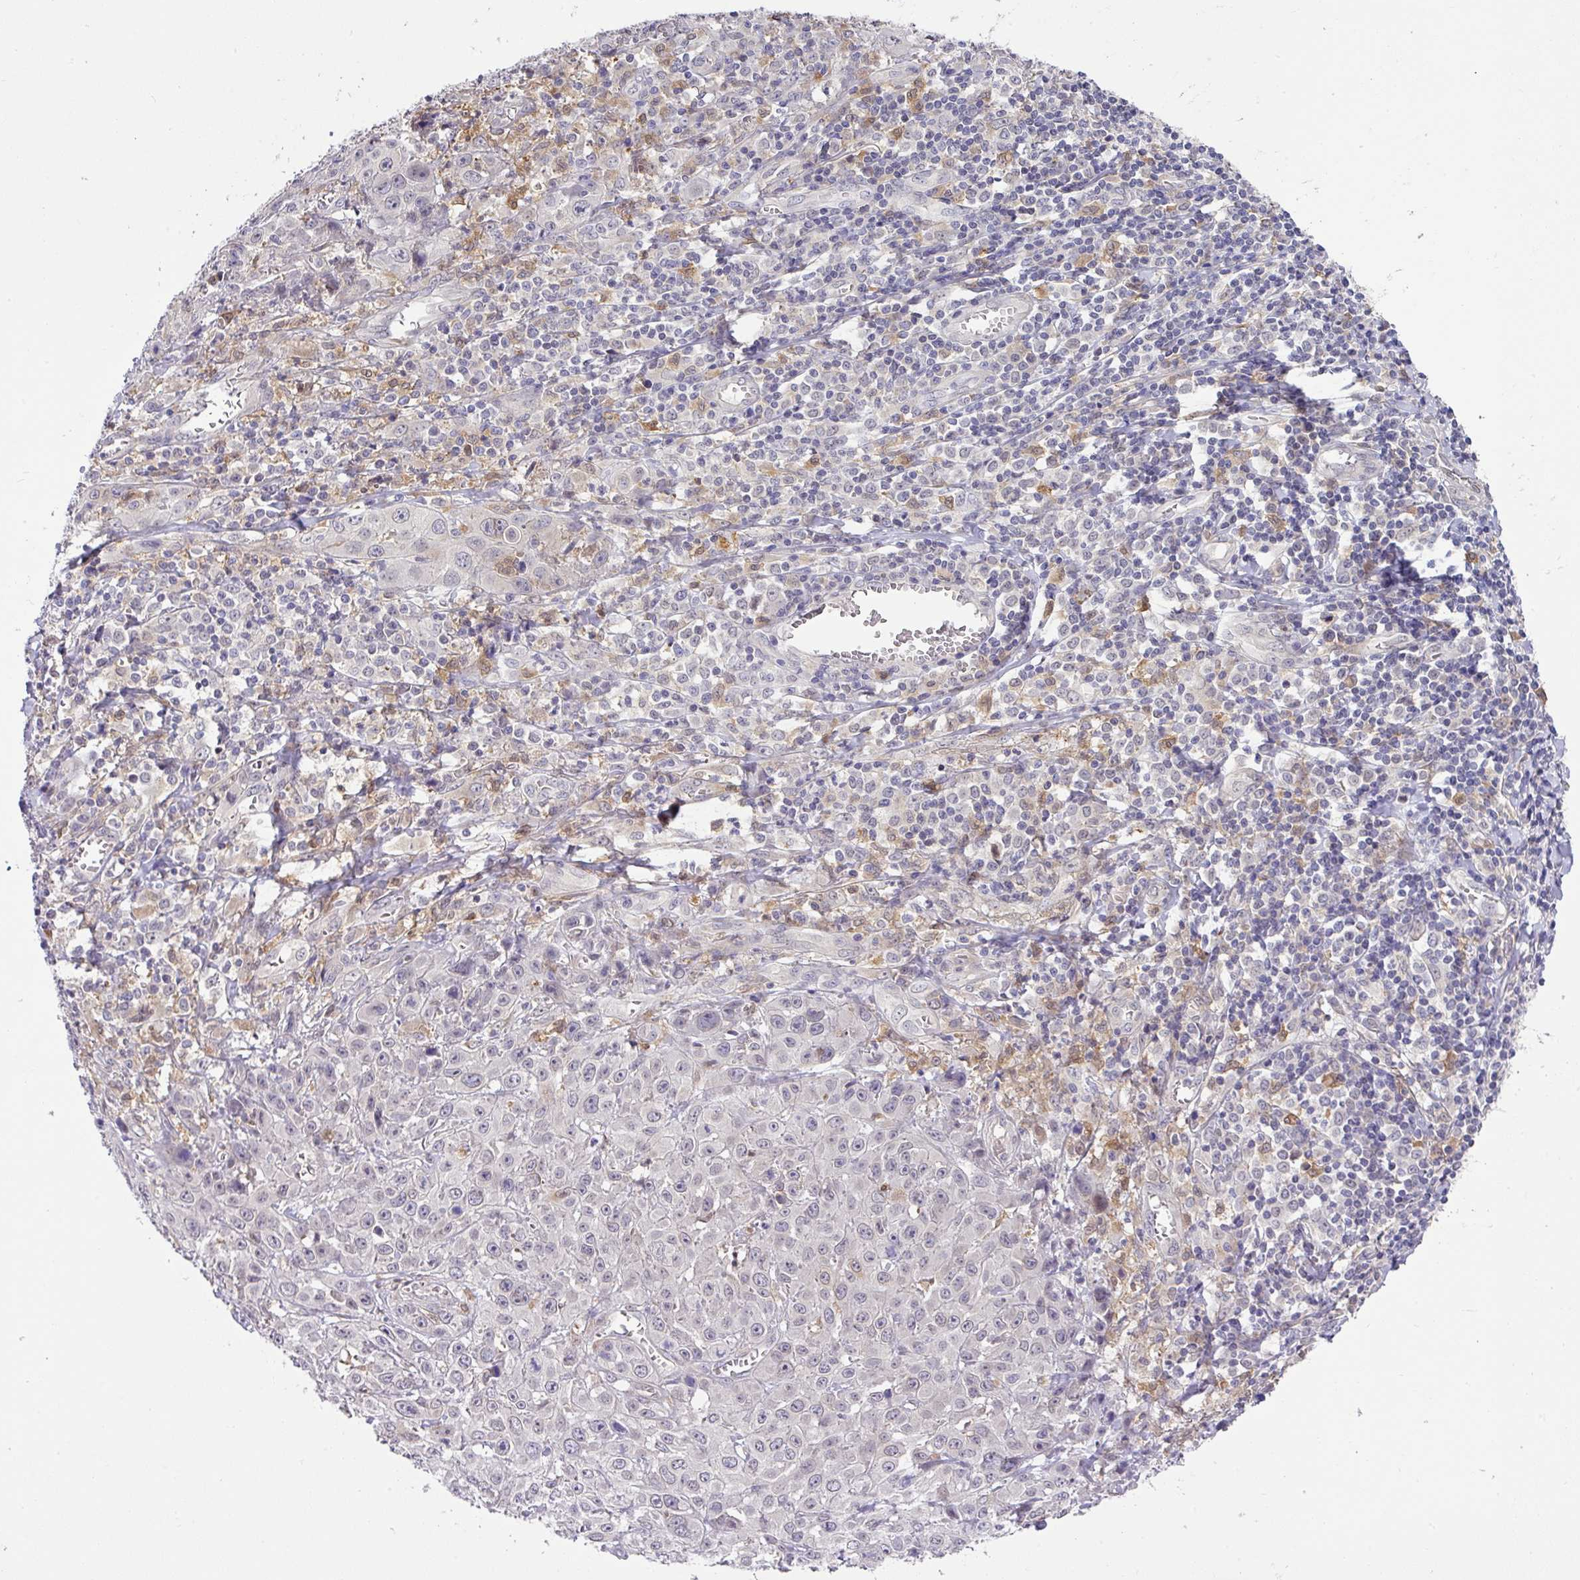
{"staining": {"intensity": "negative", "quantity": "none", "location": "none"}, "tissue": "skin cancer", "cell_type": "Tumor cells", "image_type": "cancer", "snomed": [{"axis": "morphology", "description": "Squamous cell carcinoma, NOS"}, {"axis": "topography", "description": "Skin"}, {"axis": "topography", "description": "Vulva"}], "caption": "High power microscopy image of an immunohistochemistry histopathology image of skin cancer, revealing no significant positivity in tumor cells.", "gene": "GCNT7", "patient": {"sex": "female", "age": 71}}